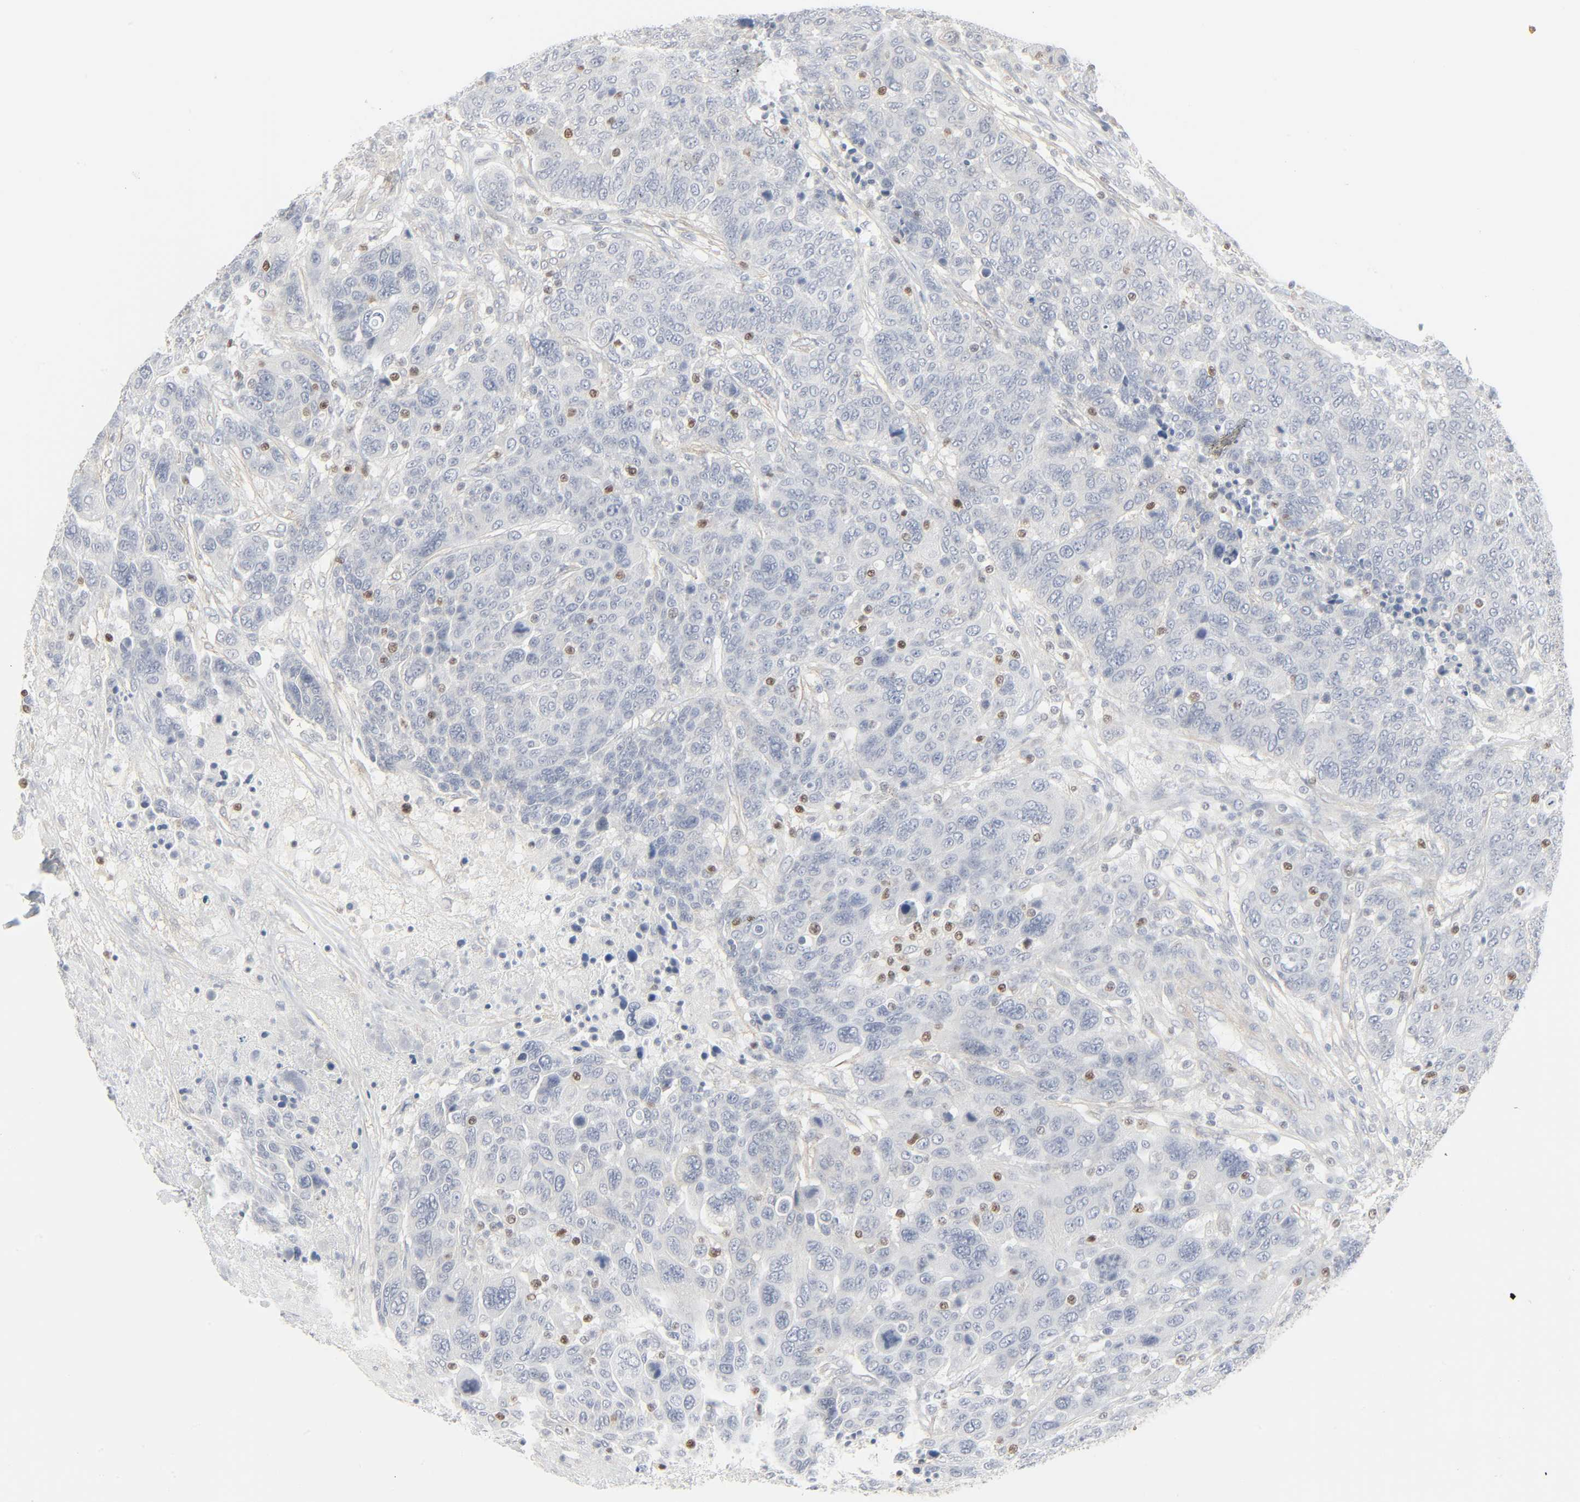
{"staining": {"intensity": "negative", "quantity": "none", "location": "none"}, "tissue": "breast cancer", "cell_type": "Tumor cells", "image_type": "cancer", "snomed": [{"axis": "morphology", "description": "Duct carcinoma"}, {"axis": "topography", "description": "Breast"}], "caption": "Immunohistochemistry of human breast cancer (invasive ductal carcinoma) shows no positivity in tumor cells. The staining was performed using DAB (3,3'-diaminobenzidine) to visualize the protein expression in brown, while the nuclei were stained in blue with hematoxylin (Magnification: 20x).", "gene": "ZBTB16", "patient": {"sex": "female", "age": 37}}